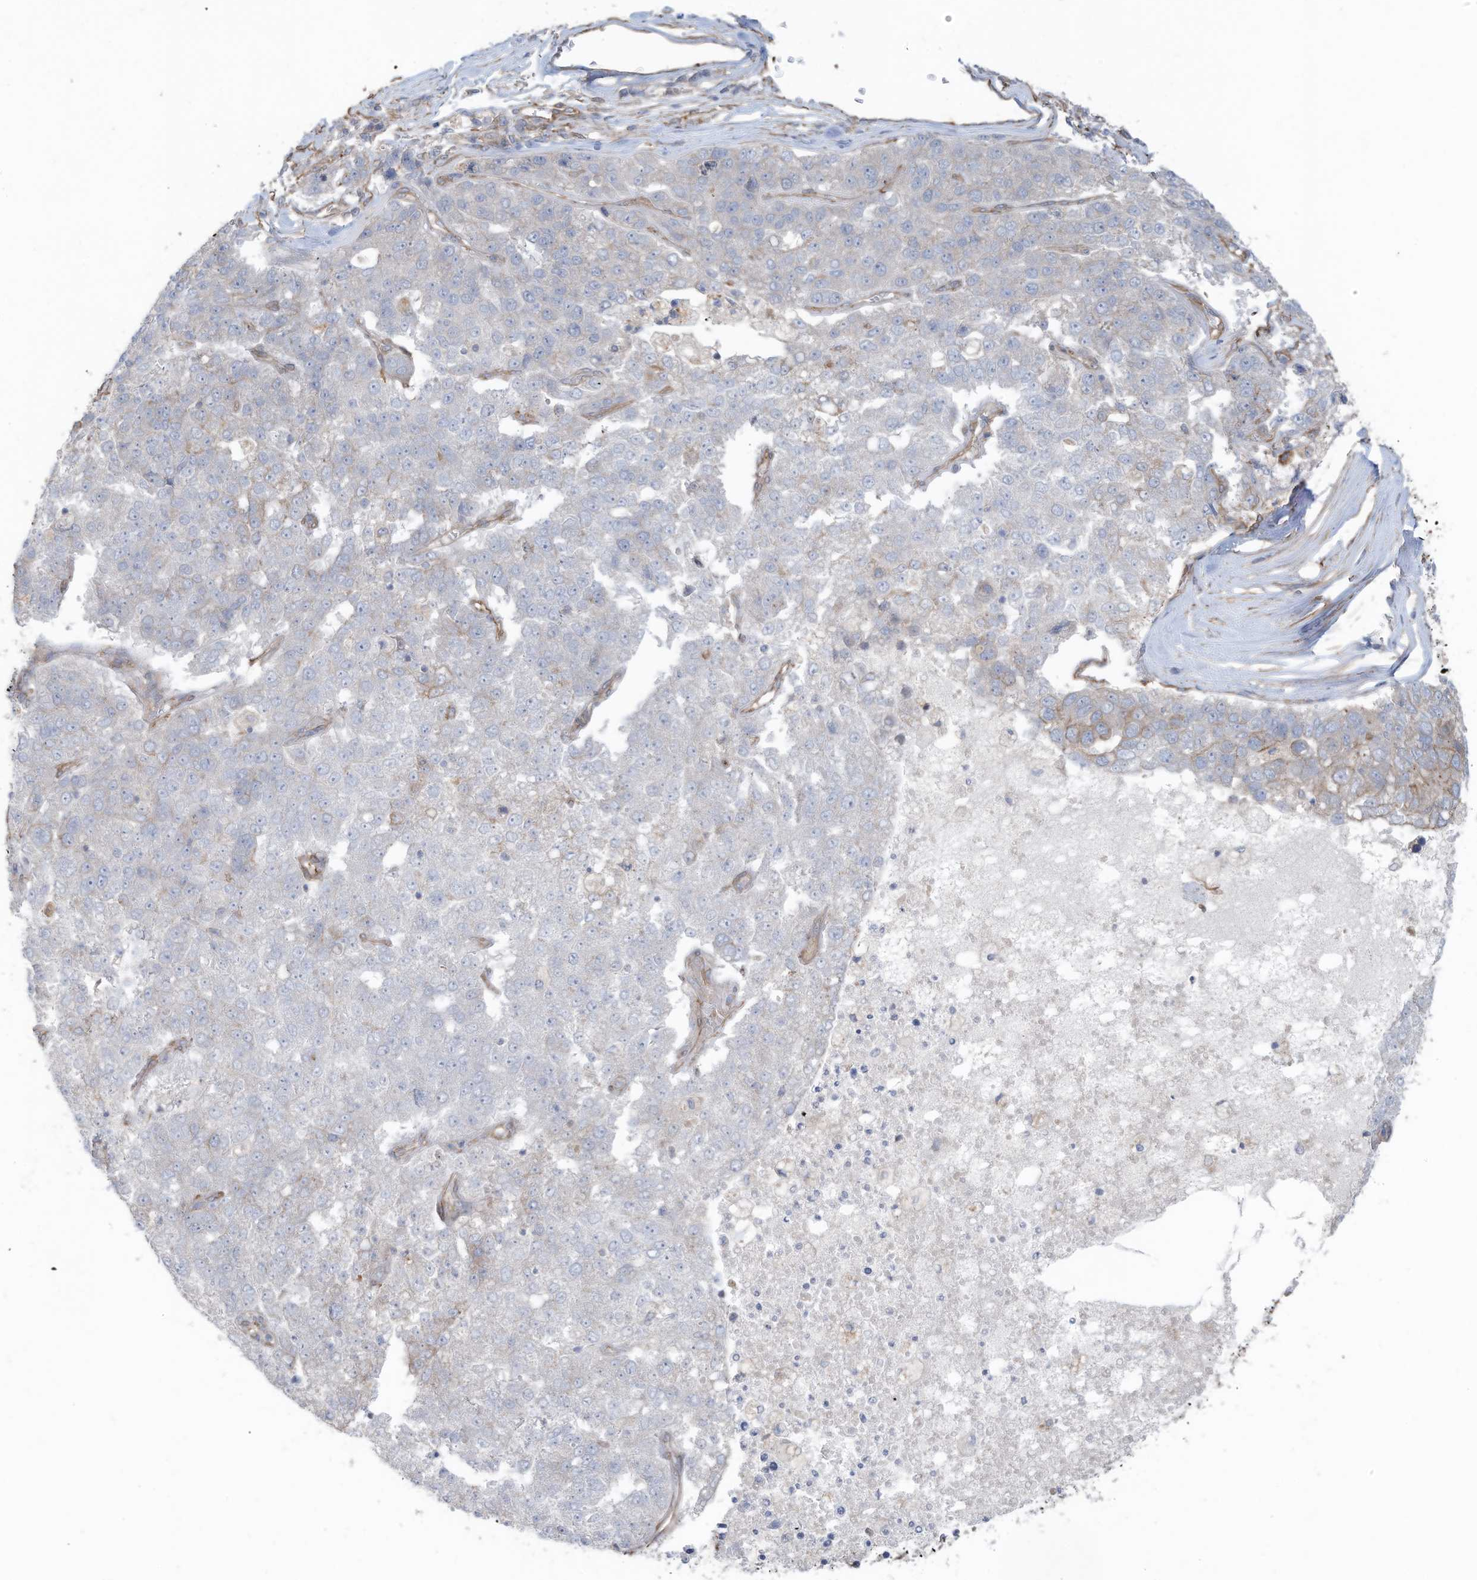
{"staining": {"intensity": "negative", "quantity": "none", "location": "none"}, "tissue": "pancreatic cancer", "cell_type": "Tumor cells", "image_type": "cancer", "snomed": [{"axis": "morphology", "description": "Adenocarcinoma, NOS"}, {"axis": "topography", "description": "Pancreas"}], "caption": "A high-resolution micrograph shows immunohistochemistry staining of pancreatic cancer (adenocarcinoma), which displays no significant staining in tumor cells.", "gene": "SLC17A7", "patient": {"sex": "female", "age": 61}}